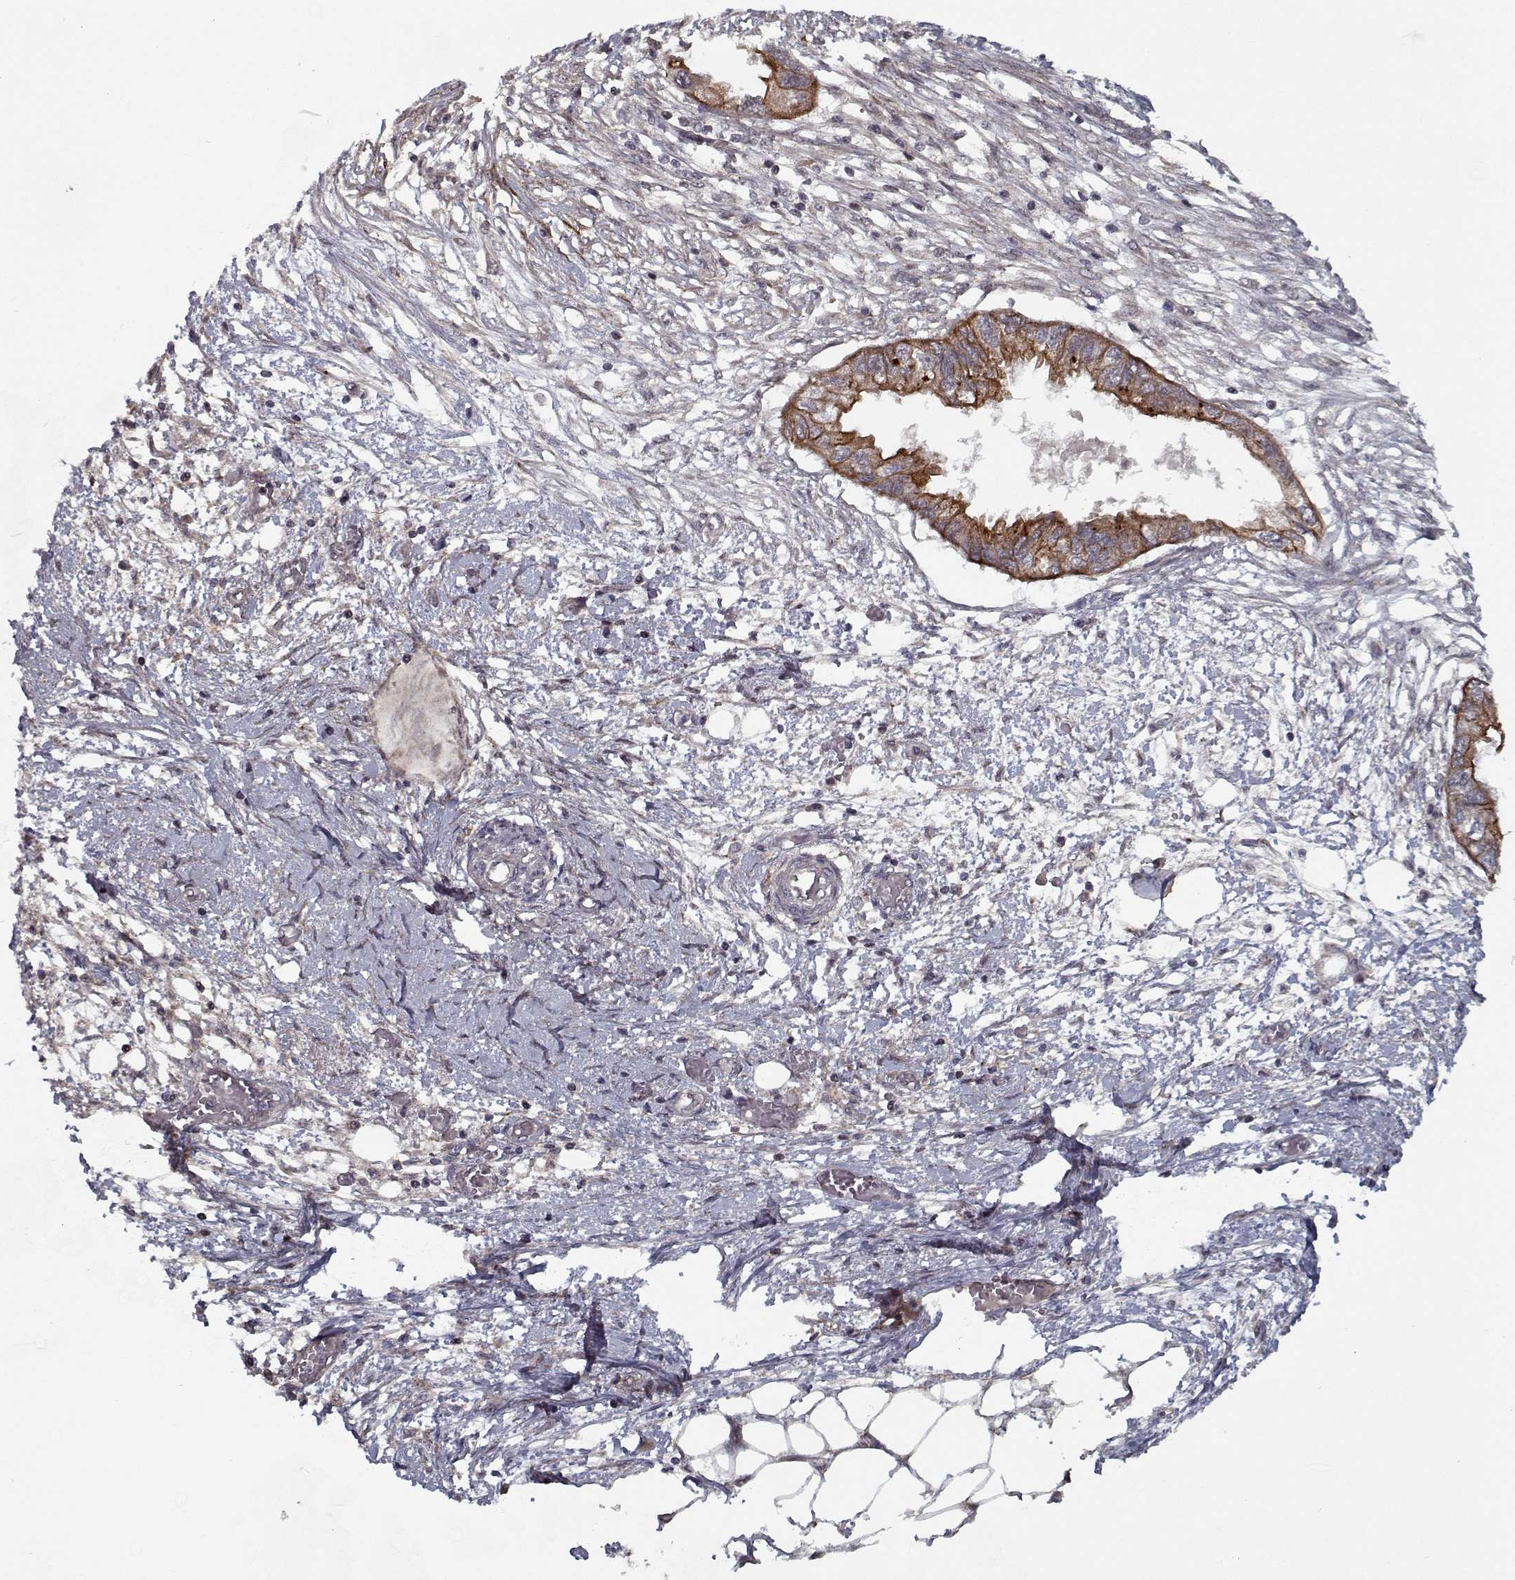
{"staining": {"intensity": "moderate", "quantity": ">75%", "location": "cytoplasmic/membranous"}, "tissue": "endometrial cancer", "cell_type": "Tumor cells", "image_type": "cancer", "snomed": [{"axis": "morphology", "description": "Adenocarcinoma, NOS"}, {"axis": "morphology", "description": "Adenocarcinoma, metastatic, NOS"}, {"axis": "topography", "description": "Adipose tissue"}, {"axis": "topography", "description": "Endometrium"}], "caption": "A histopathology image of human metastatic adenocarcinoma (endometrial) stained for a protein shows moderate cytoplasmic/membranous brown staining in tumor cells.", "gene": "NLK", "patient": {"sex": "female", "age": 67}}